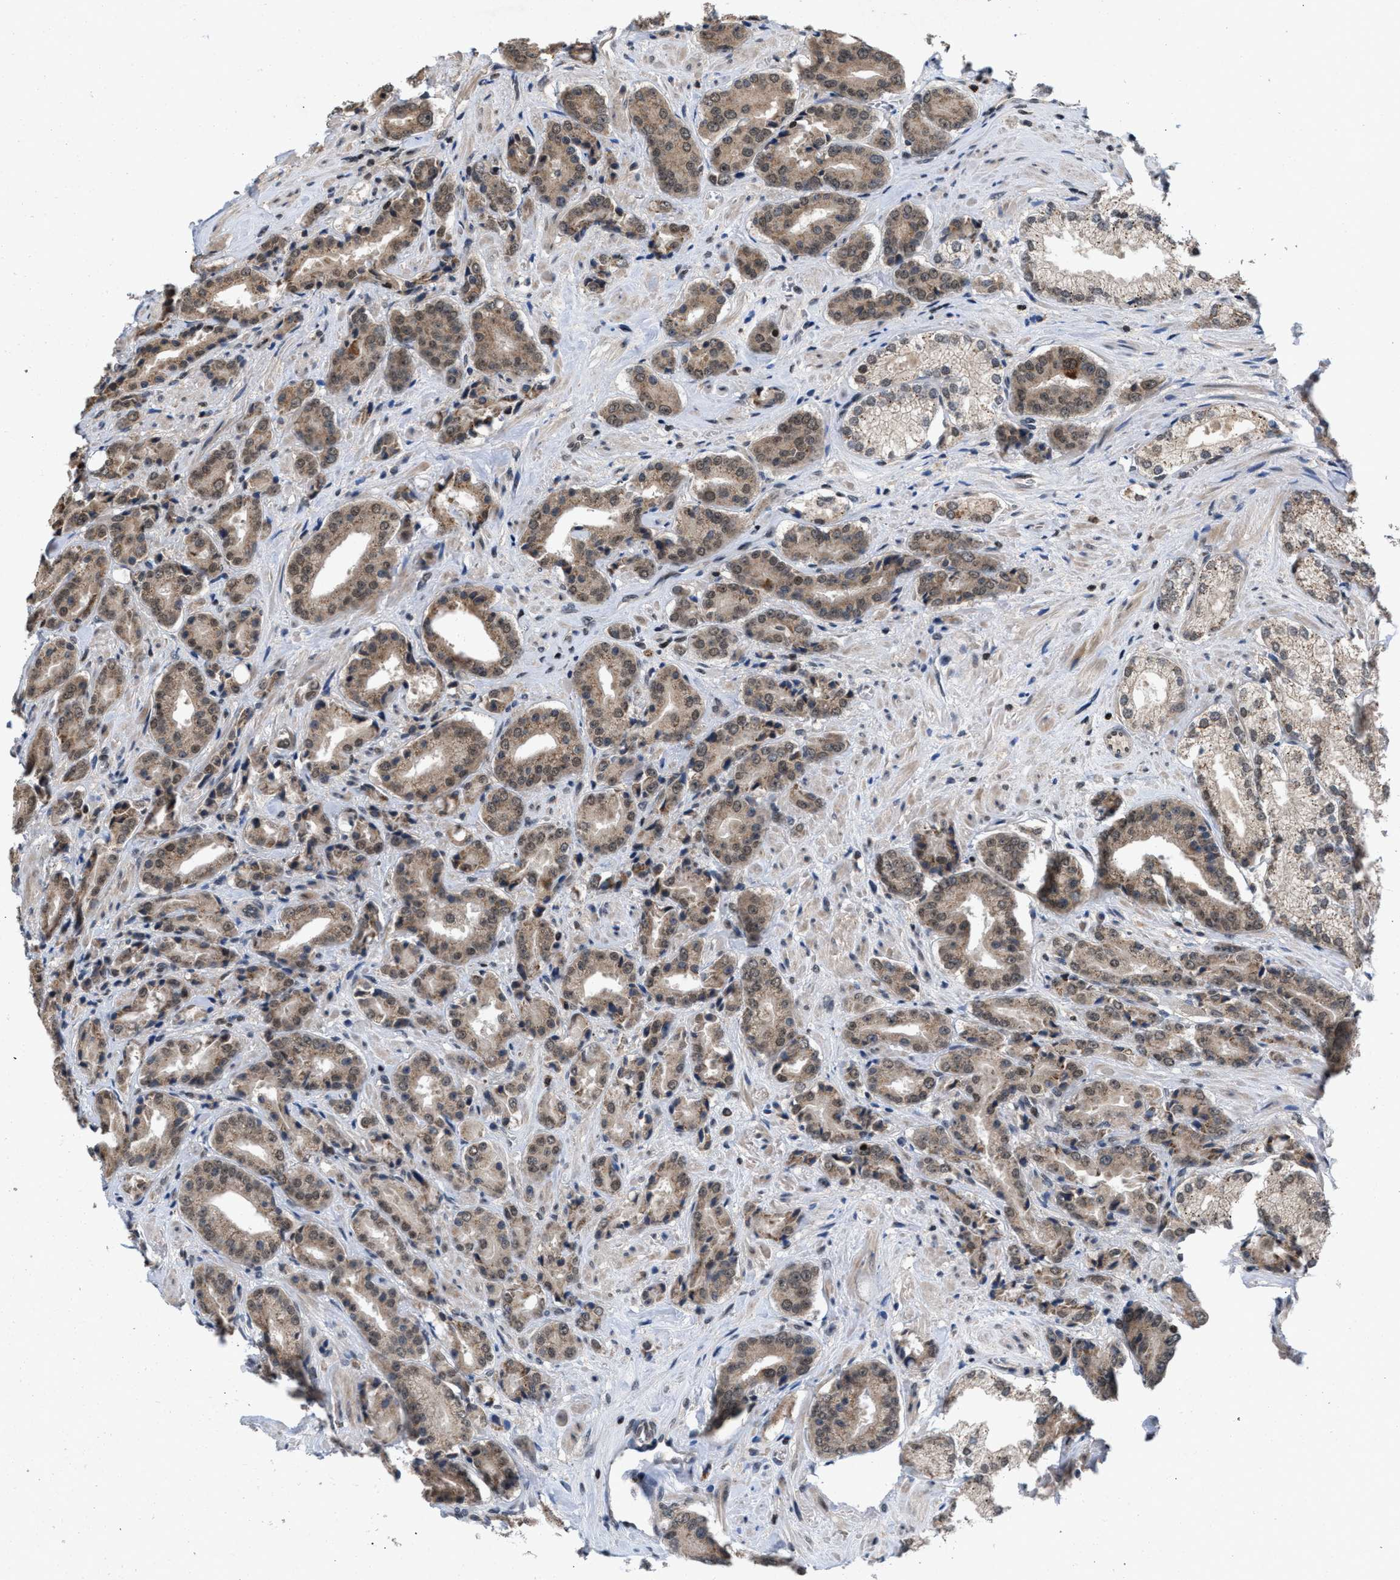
{"staining": {"intensity": "weak", "quantity": ">75%", "location": "cytoplasmic/membranous"}, "tissue": "prostate cancer", "cell_type": "Tumor cells", "image_type": "cancer", "snomed": [{"axis": "morphology", "description": "Adenocarcinoma, High grade"}, {"axis": "topography", "description": "Prostate"}], "caption": "Human prostate adenocarcinoma (high-grade) stained for a protein (brown) displays weak cytoplasmic/membranous positive expression in approximately >75% of tumor cells.", "gene": "C9orf78", "patient": {"sex": "male", "age": 71}}